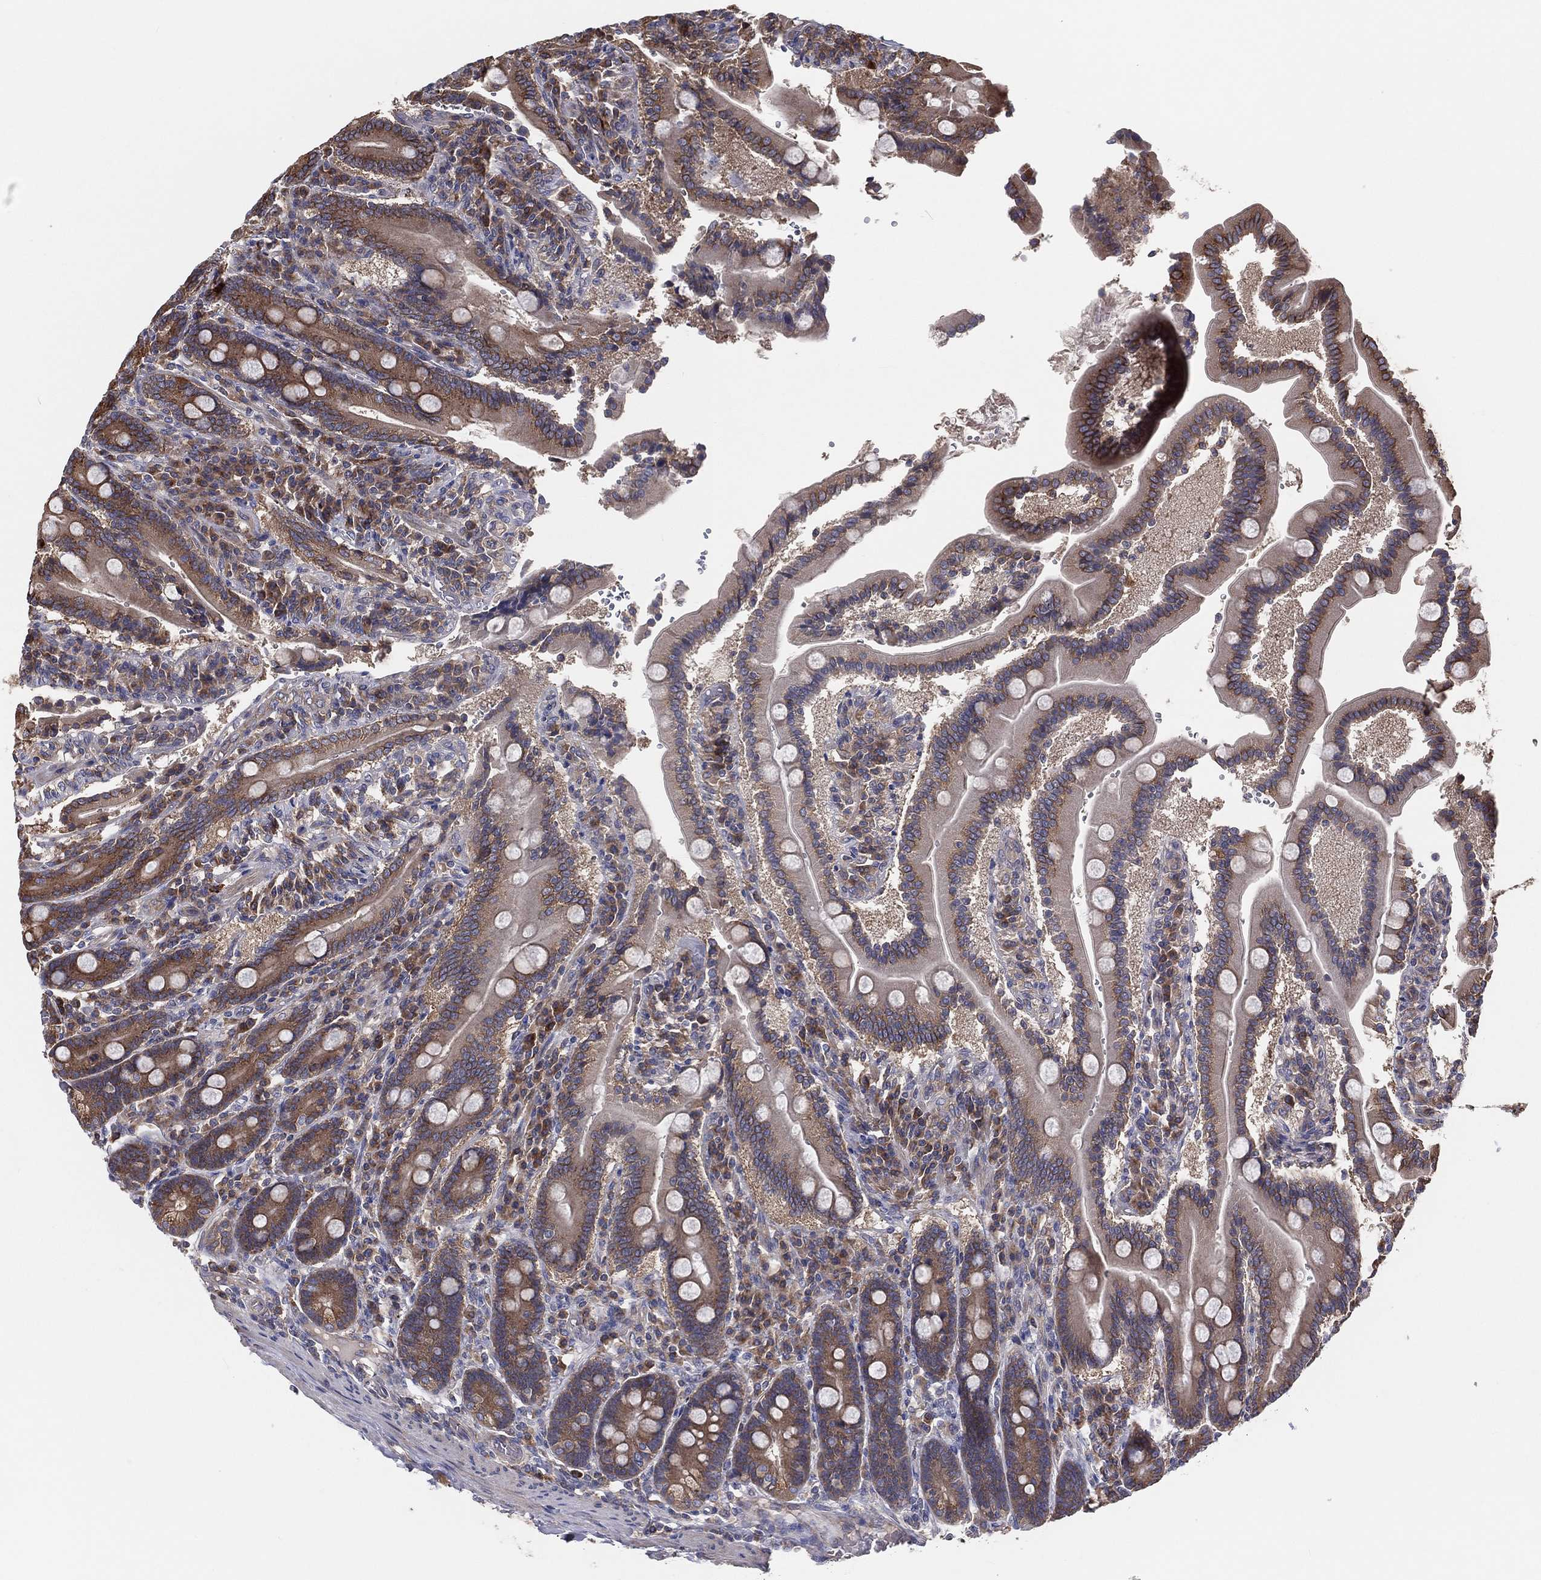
{"staining": {"intensity": "moderate", "quantity": "25%-75%", "location": "cytoplasmic/membranous"}, "tissue": "duodenum", "cell_type": "Glandular cells", "image_type": "normal", "snomed": [{"axis": "morphology", "description": "Normal tissue, NOS"}, {"axis": "topography", "description": "Duodenum"}], "caption": "Immunohistochemistry micrograph of benign duodenum: duodenum stained using IHC reveals medium levels of moderate protein expression localized specifically in the cytoplasmic/membranous of glandular cells, appearing as a cytoplasmic/membranous brown color.", "gene": "EIF2B5", "patient": {"sex": "female", "age": 62}}